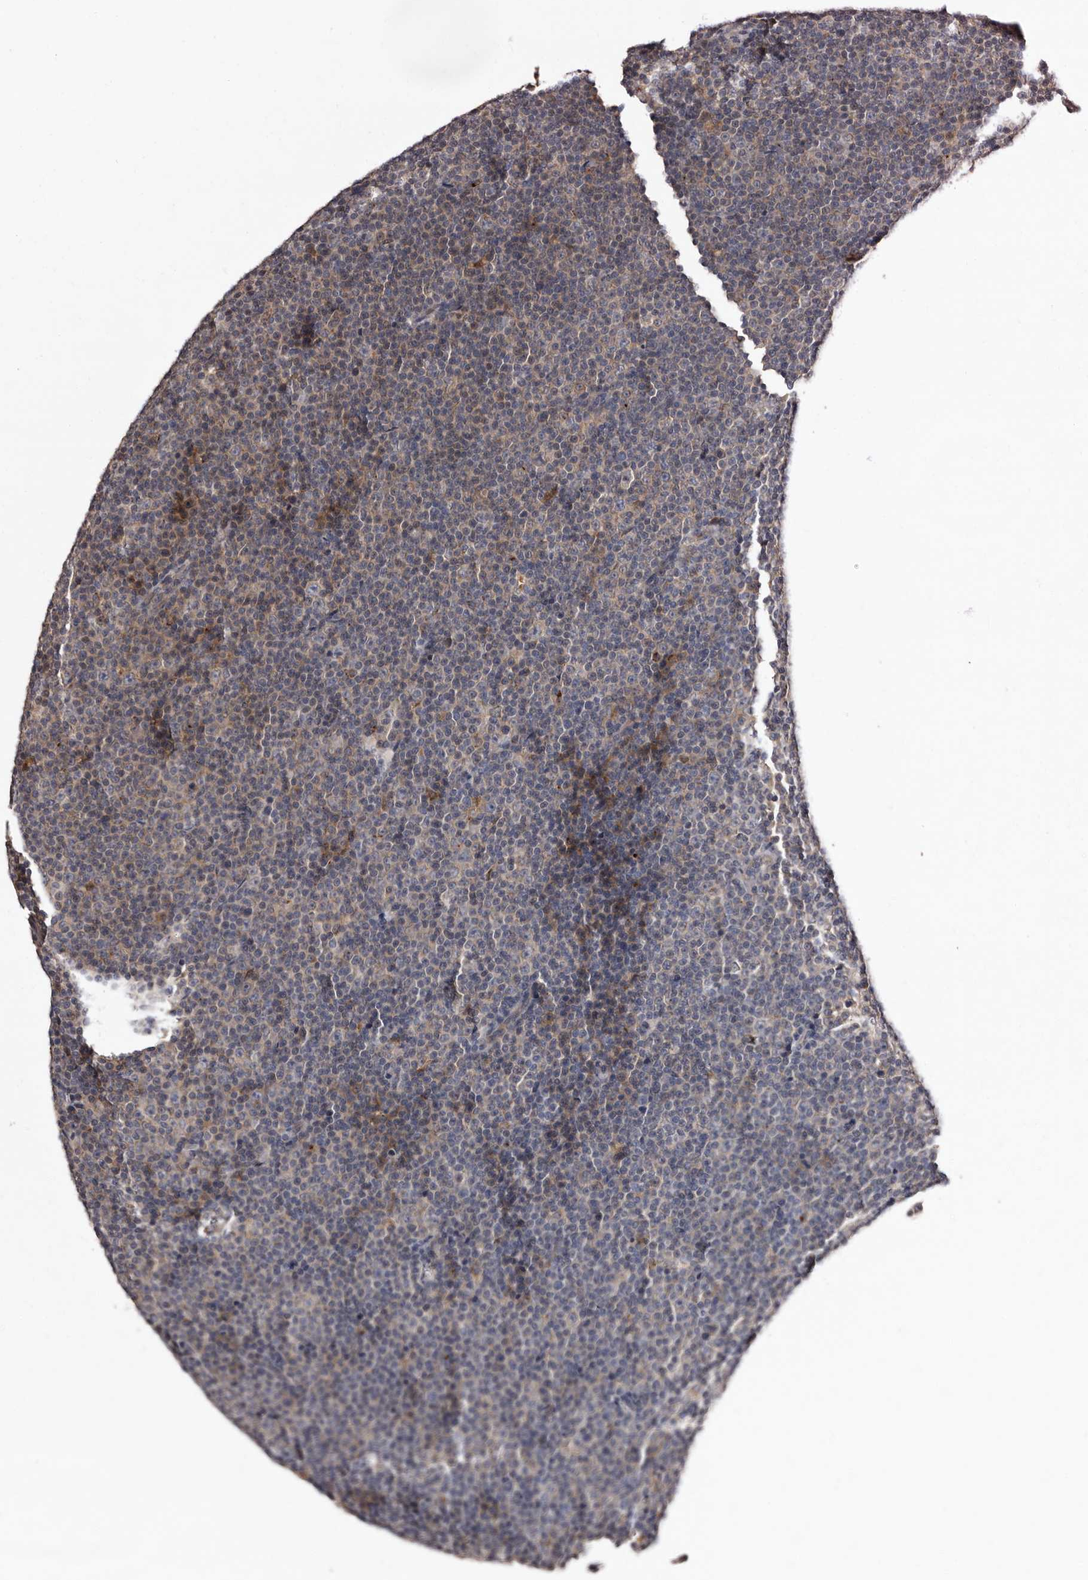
{"staining": {"intensity": "weak", "quantity": "25%-75%", "location": "cytoplasmic/membranous"}, "tissue": "lymphoma", "cell_type": "Tumor cells", "image_type": "cancer", "snomed": [{"axis": "morphology", "description": "Malignant lymphoma, non-Hodgkin's type, Low grade"}, {"axis": "topography", "description": "Lymph node"}], "caption": "Immunohistochemical staining of human lymphoma exhibits low levels of weak cytoplasmic/membranous protein expression in about 25%-75% of tumor cells. (brown staining indicates protein expression, while blue staining denotes nuclei).", "gene": "FAM91A1", "patient": {"sex": "female", "age": 67}}